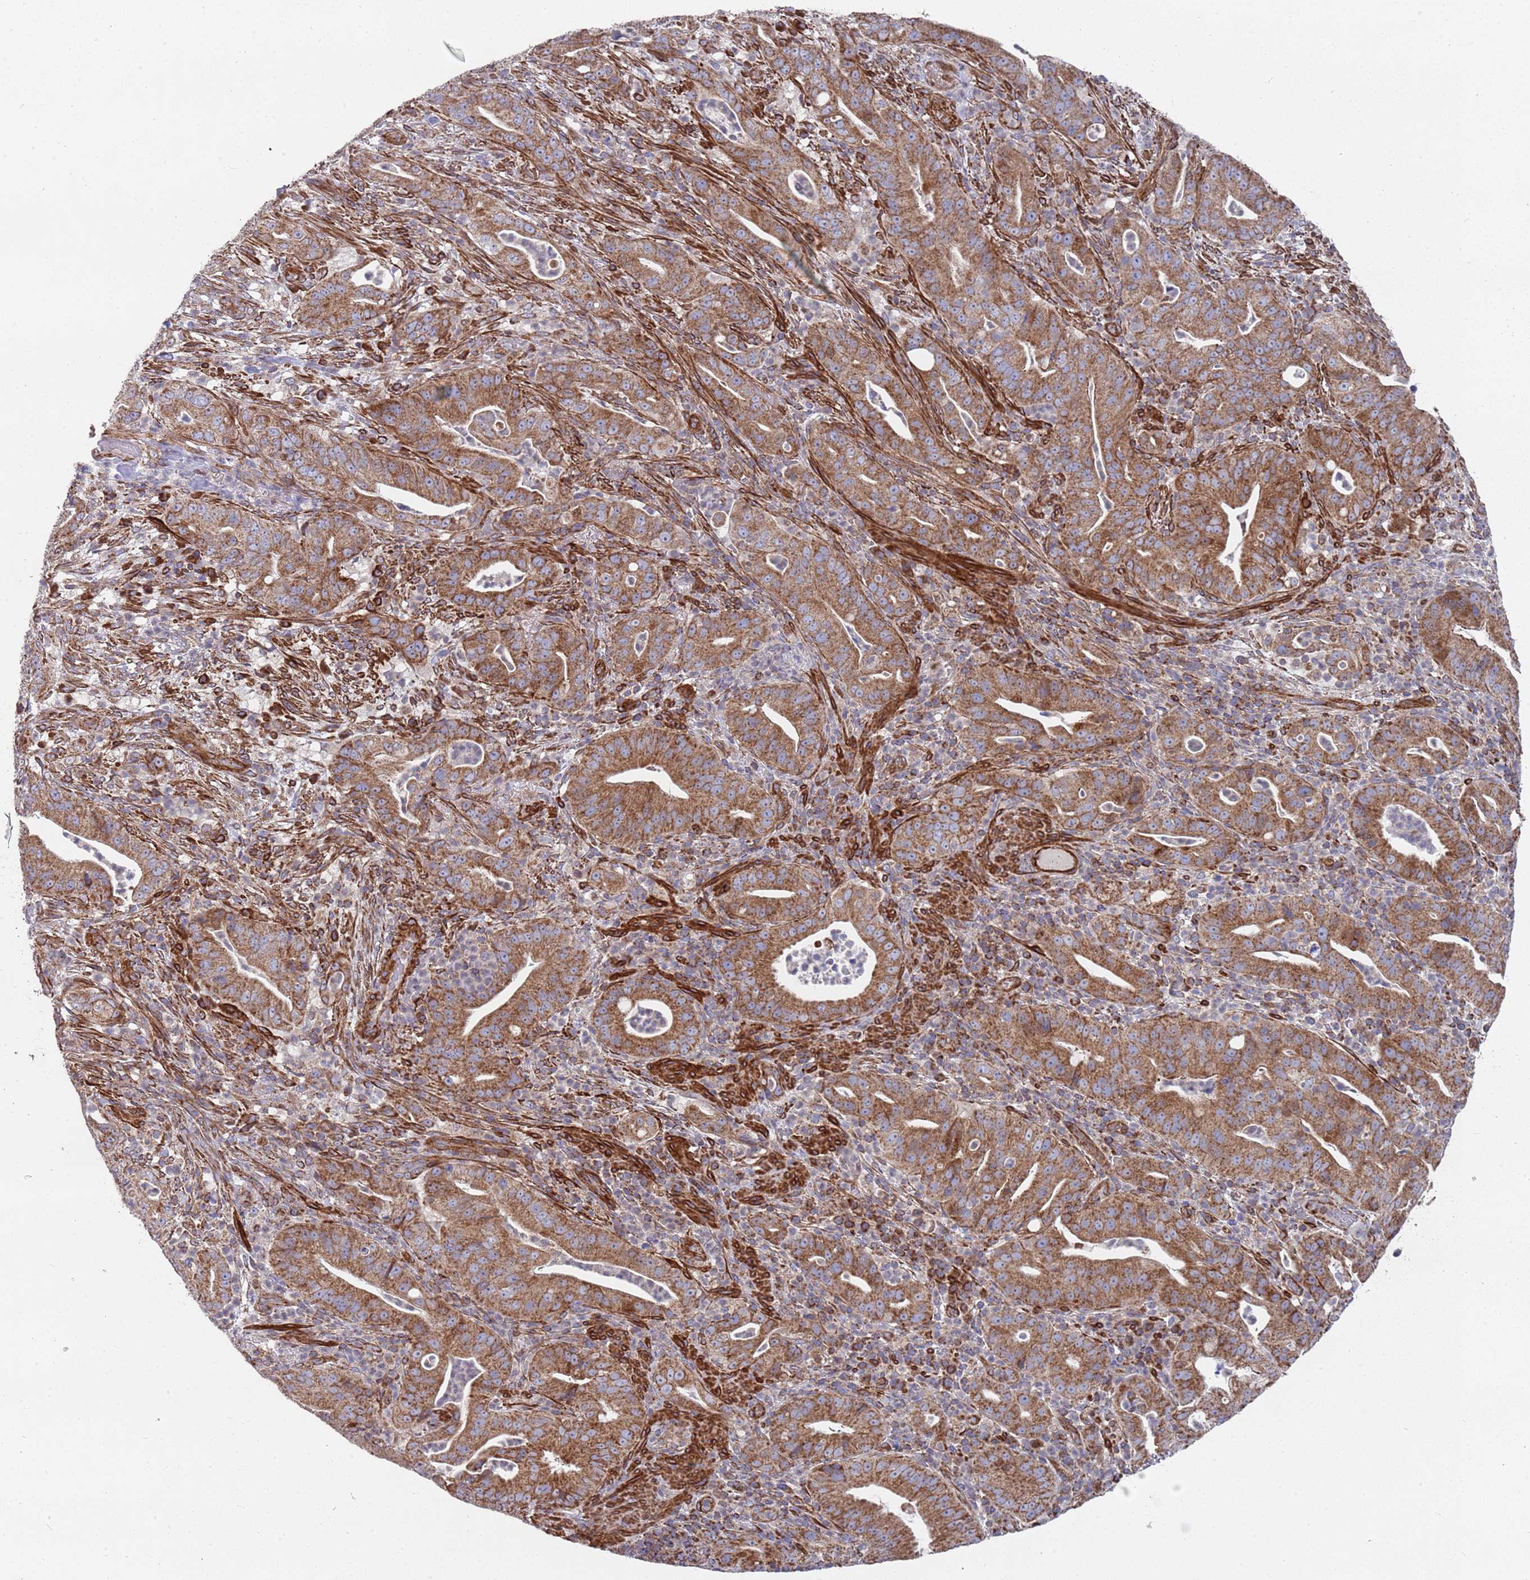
{"staining": {"intensity": "moderate", "quantity": ">75%", "location": "cytoplasmic/membranous"}, "tissue": "pancreatic cancer", "cell_type": "Tumor cells", "image_type": "cancer", "snomed": [{"axis": "morphology", "description": "Adenocarcinoma, NOS"}, {"axis": "topography", "description": "Pancreas"}], "caption": "IHC micrograph of pancreatic cancer stained for a protein (brown), which displays medium levels of moderate cytoplasmic/membranous staining in approximately >75% of tumor cells.", "gene": "WDFY3", "patient": {"sex": "male", "age": 71}}